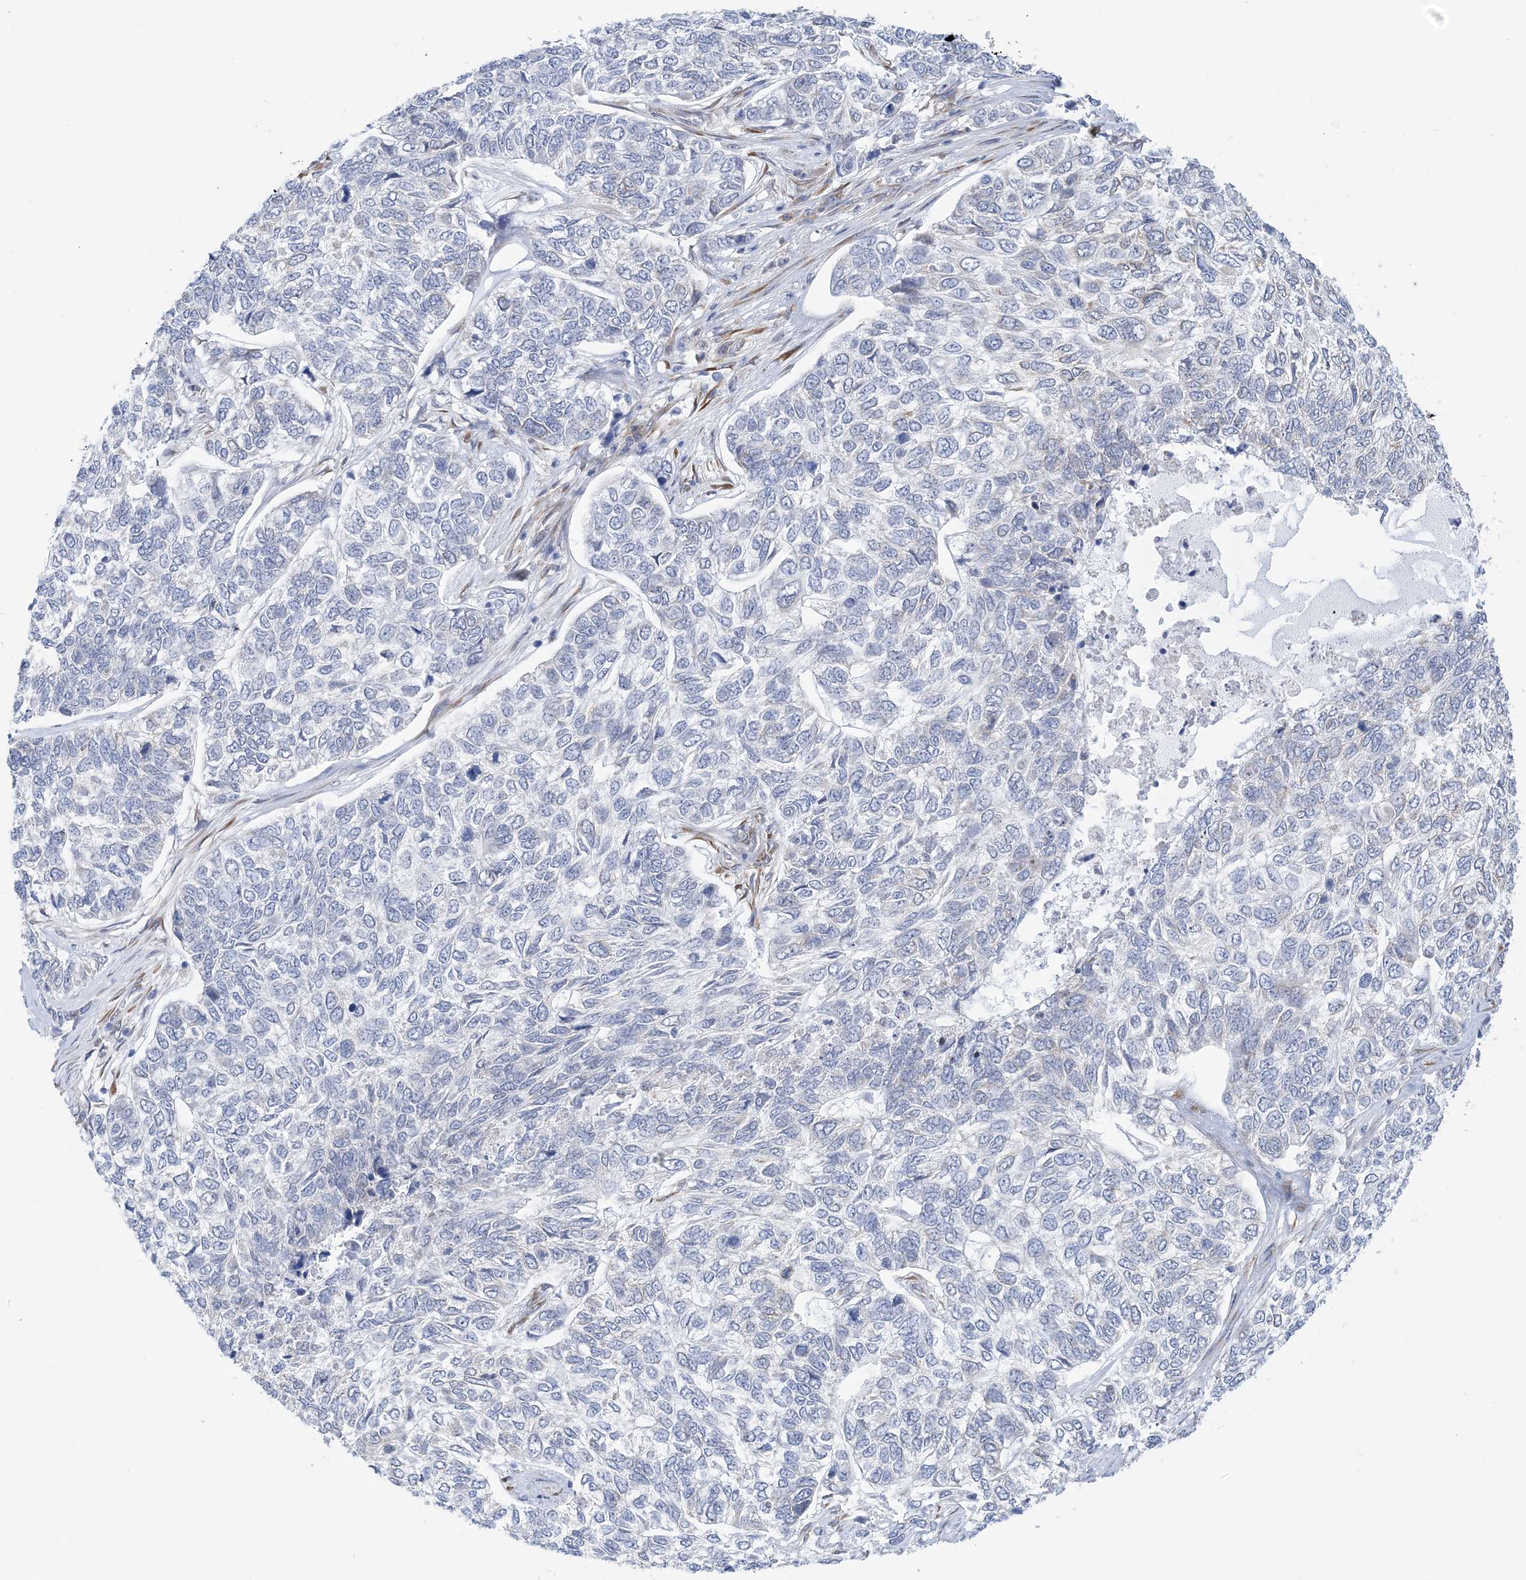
{"staining": {"intensity": "negative", "quantity": "none", "location": "none"}, "tissue": "skin cancer", "cell_type": "Tumor cells", "image_type": "cancer", "snomed": [{"axis": "morphology", "description": "Basal cell carcinoma"}, {"axis": "topography", "description": "Skin"}], "caption": "Immunohistochemical staining of human skin basal cell carcinoma demonstrates no significant positivity in tumor cells.", "gene": "PLEKHG4B", "patient": {"sex": "female", "age": 65}}